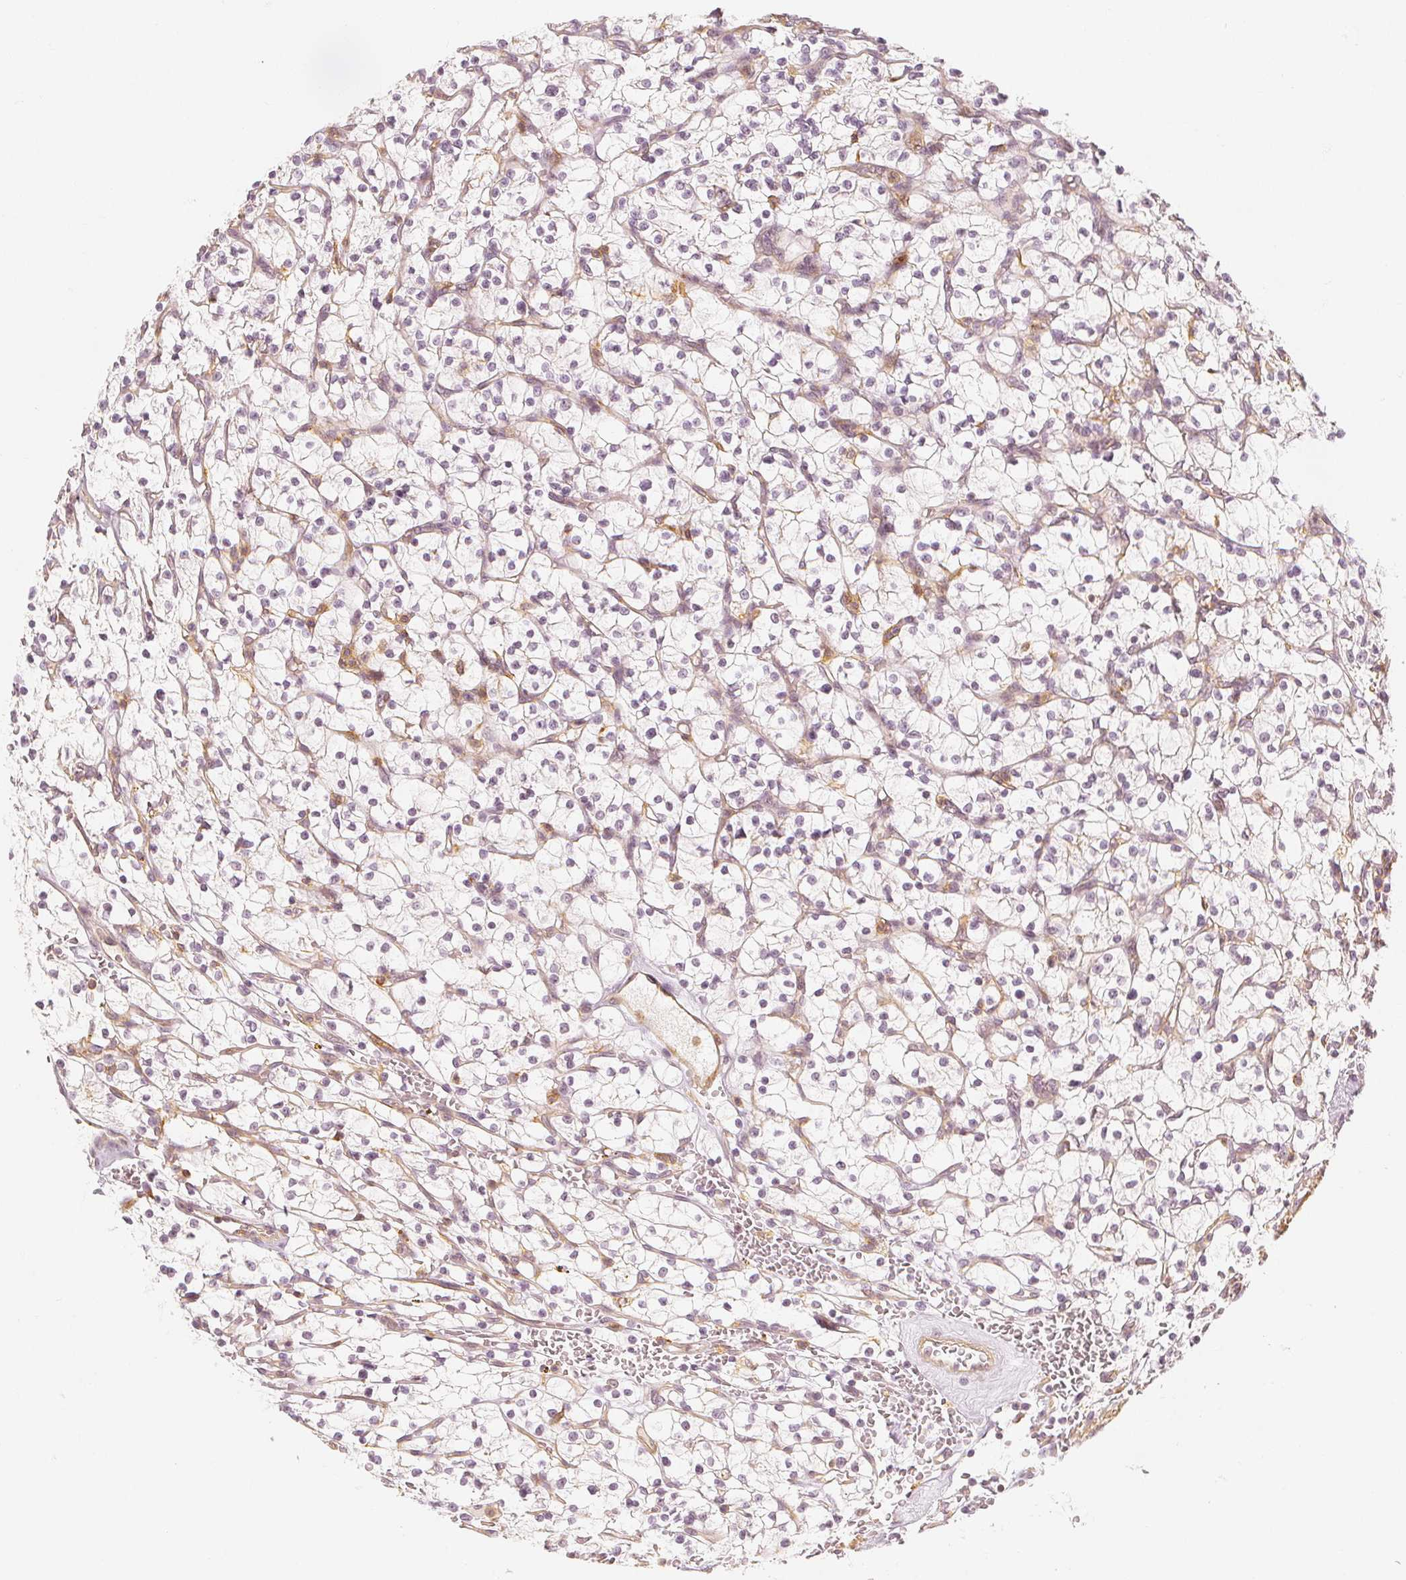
{"staining": {"intensity": "negative", "quantity": "none", "location": "none"}, "tissue": "renal cancer", "cell_type": "Tumor cells", "image_type": "cancer", "snomed": [{"axis": "morphology", "description": "Adenocarcinoma, NOS"}, {"axis": "topography", "description": "Kidney"}], "caption": "Immunohistochemistry histopathology image of neoplastic tissue: human renal cancer stained with DAB demonstrates no significant protein staining in tumor cells.", "gene": "ARHGAP26", "patient": {"sex": "female", "age": 64}}